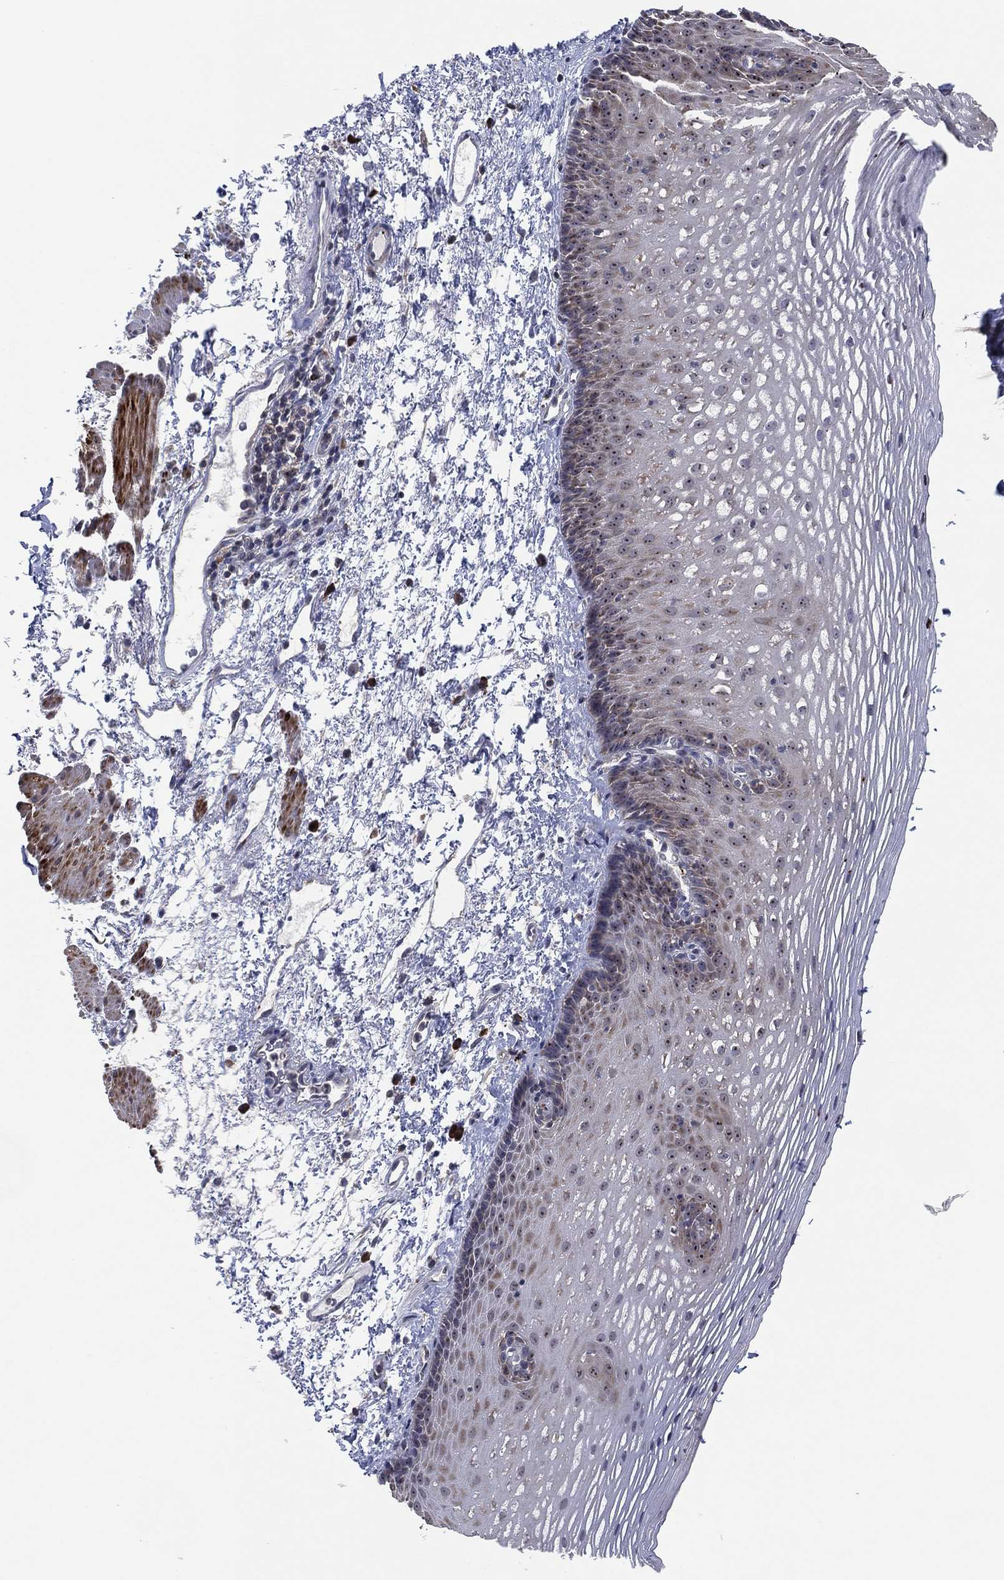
{"staining": {"intensity": "weak", "quantity": ">75%", "location": "nuclear"}, "tissue": "esophagus", "cell_type": "Squamous epithelial cells", "image_type": "normal", "snomed": [{"axis": "morphology", "description": "Normal tissue, NOS"}, {"axis": "topography", "description": "Esophagus"}], "caption": "This histopathology image shows immunohistochemistry (IHC) staining of benign human esophagus, with low weak nuclear expression in approximately >75% of squamous epithelial cells.", "gene": "FAM104A", "patient": {"sex": "male", "age": 76}}